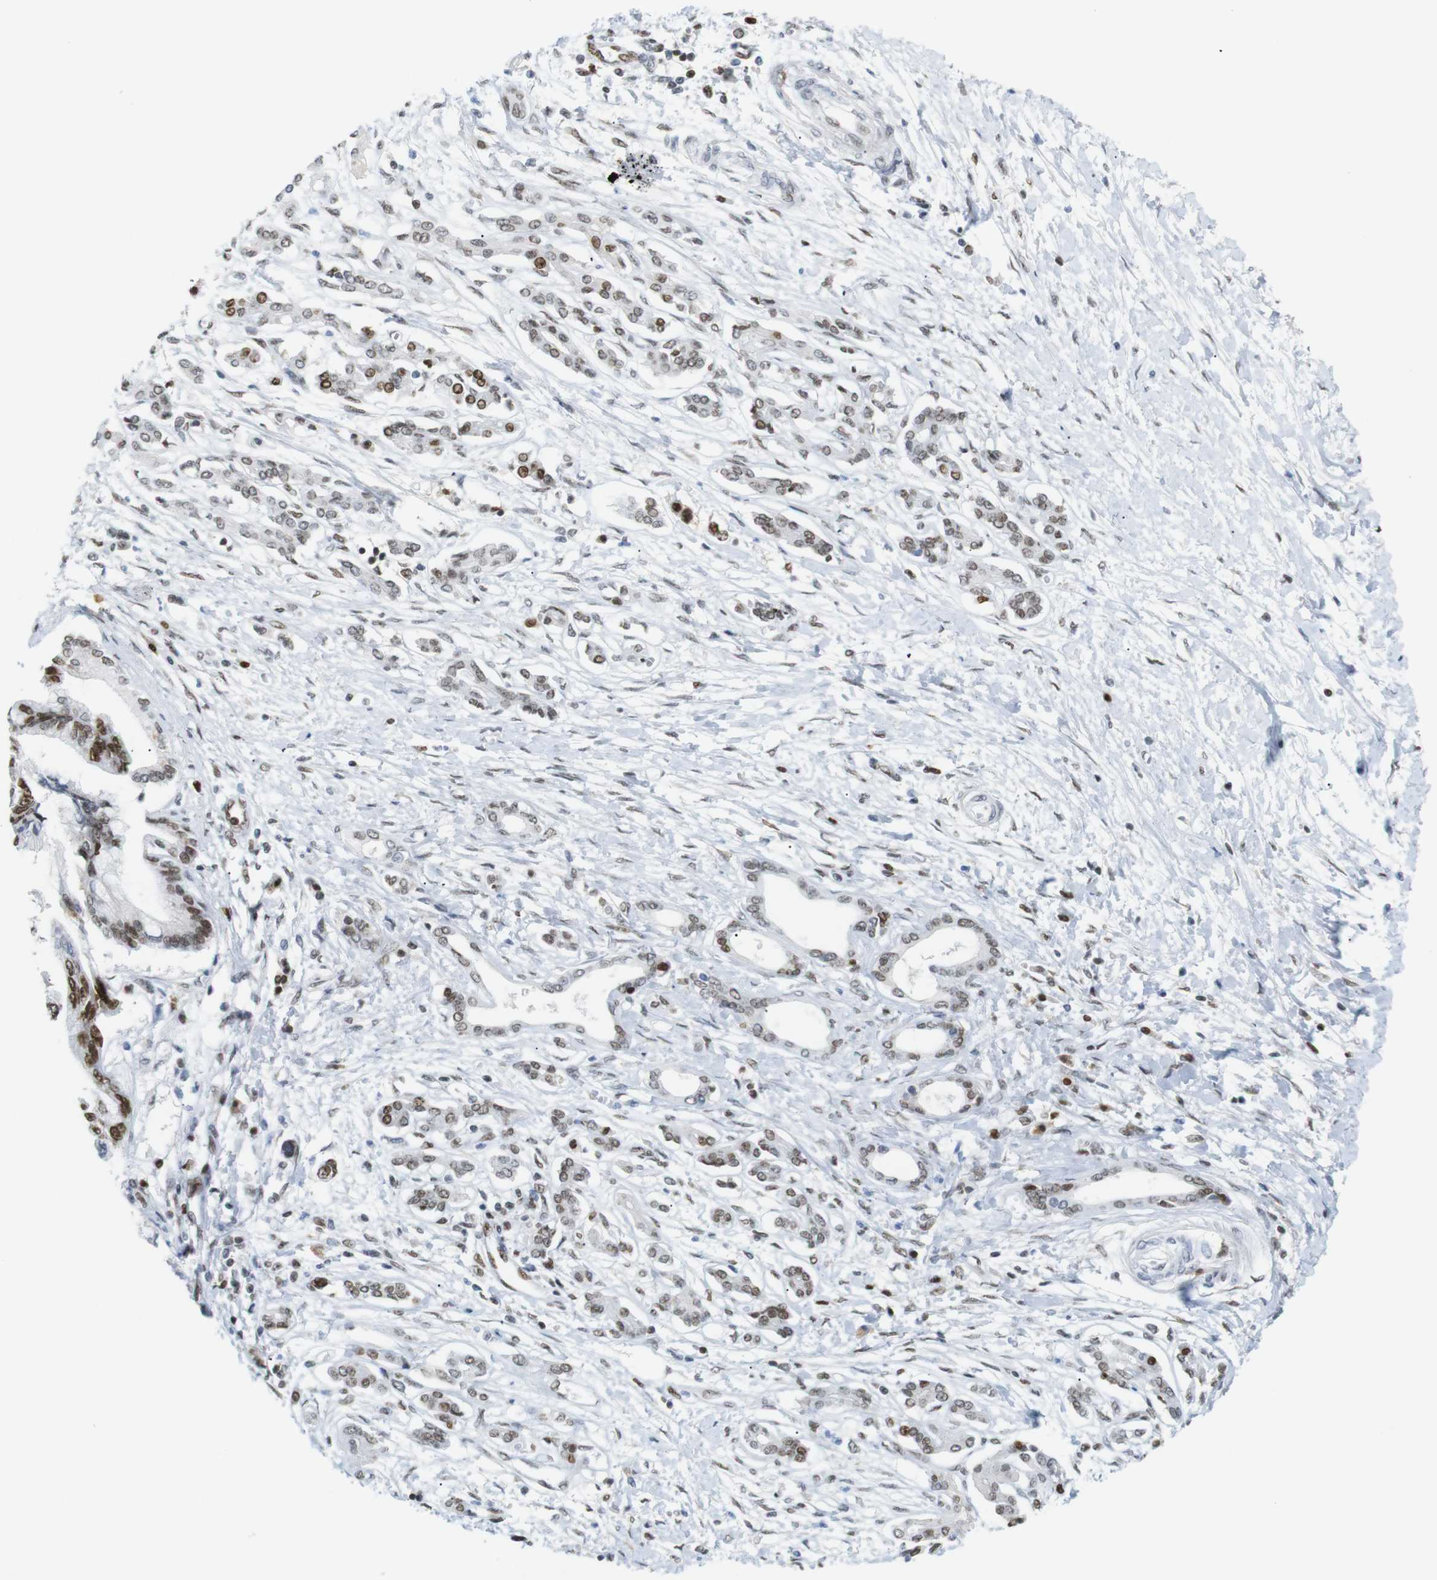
{"staining": {"intensity": "moderate", "quantity": ">75%", "location": "nuclear"}, "tissue": "pancreatic cancer", "cell_type": "Tumor cells", "image_type": "cancer", "snomed": [{"axis": "morphology", "description": "Adenocarcinoma, NOS"}, {"axis": "topography", "description": "Pancreas"}], "caption": "A high-resolution micrograph shows IHC staining of pancreatic cancer, which demonstrates moderate nuclear expression in about >75% of tumor cells.", "gene": "RIOX2", "patient": {"sex": "male", "age": 56}}